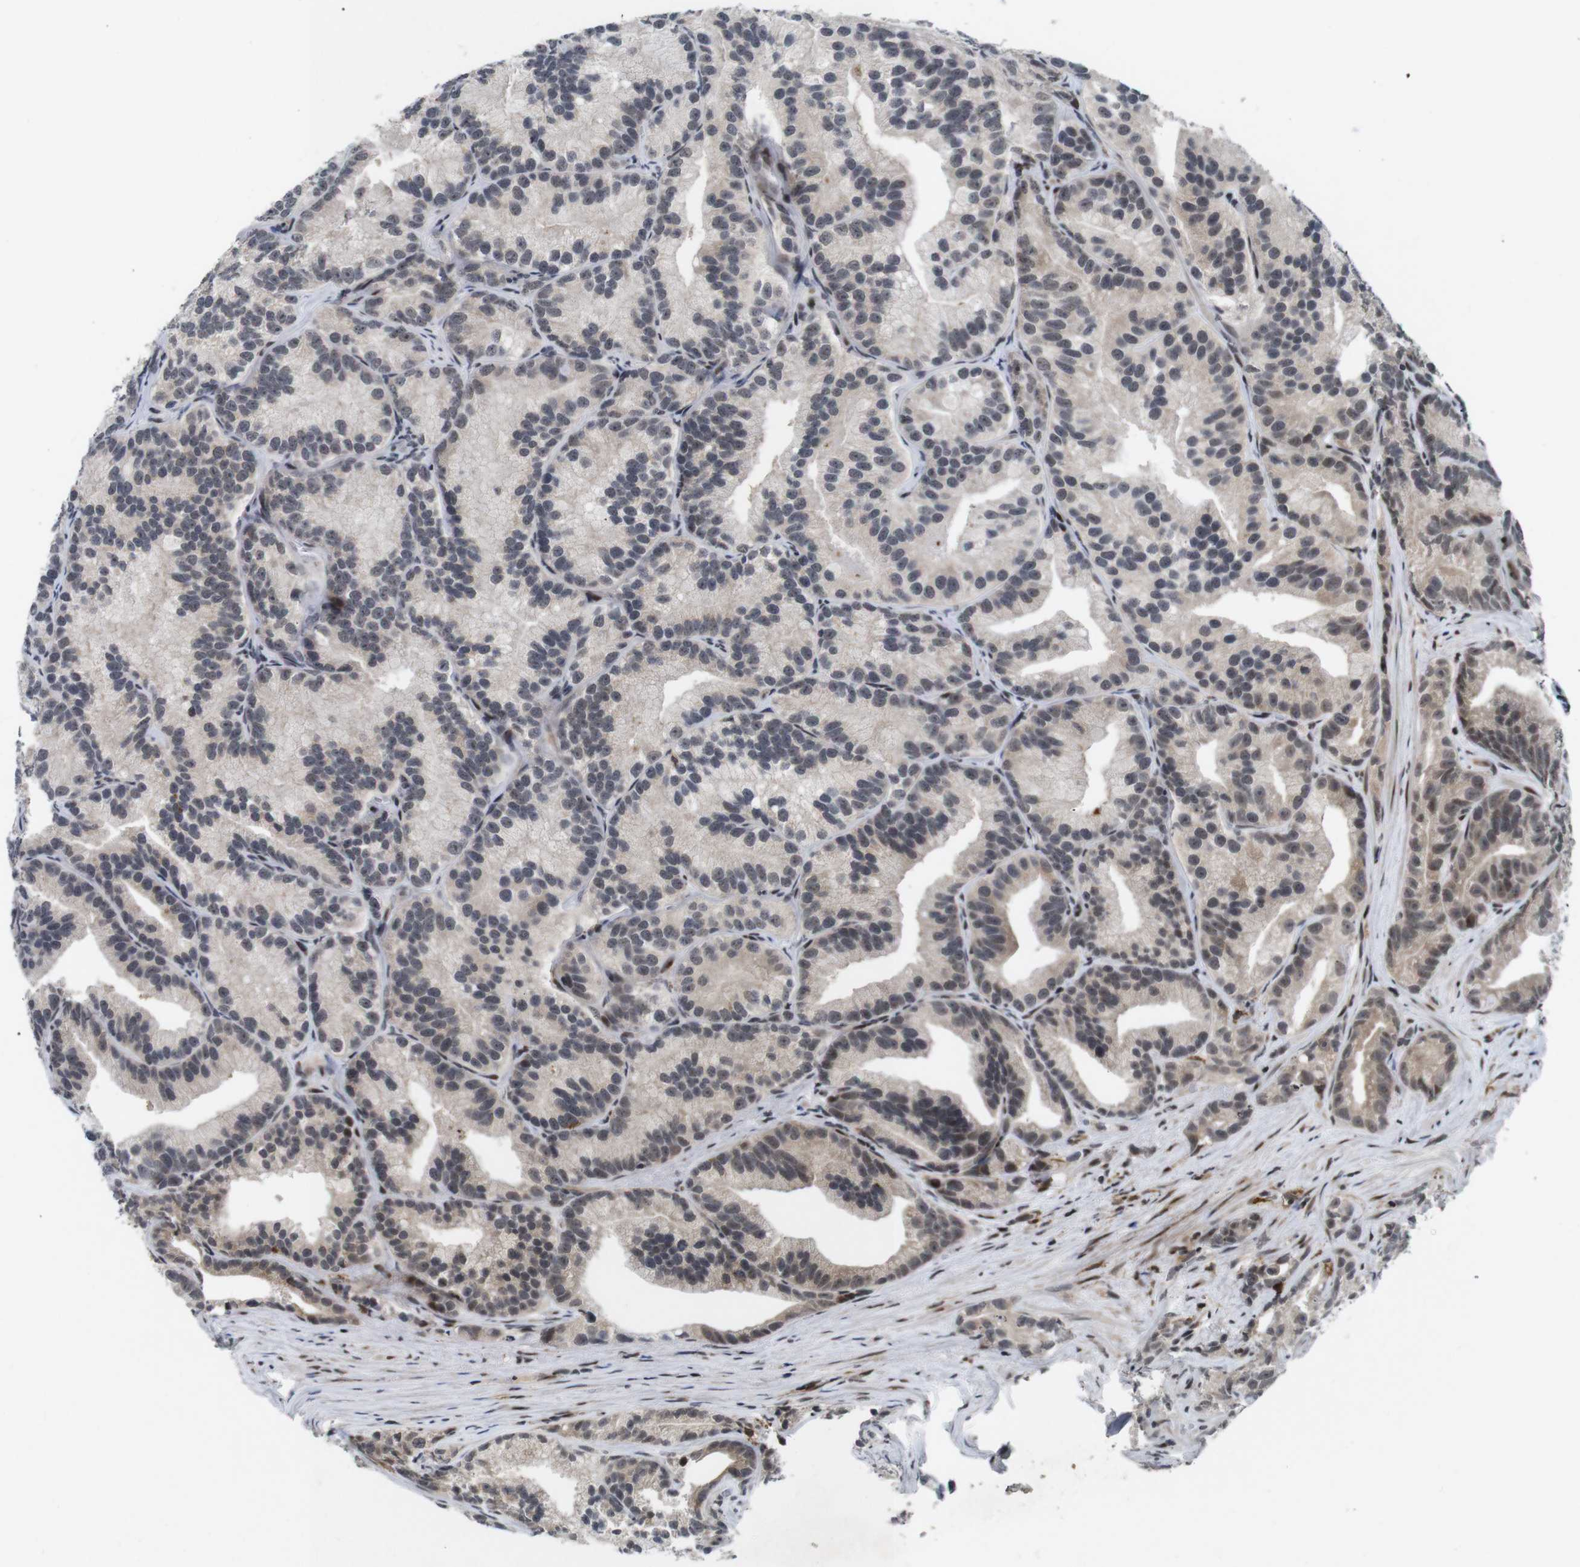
{"staining": {"intensity": "weak", "quantity": "25%-75%", "location": "cytoplasmic/membranous"}, "tissue": "prostate cancer", "cell_type": "Tumor cells", "image_type": "cancer", "snomed": [{"axis": "morphology", "description": "Adenocarcinoma, Low grade"}, {"axis": "topography", "description": "Prostate"}], "caption": "Weak cytoplasmic/membranous protein positivity is appreciated in about 25%-75% of tumor cells in prostate cancer.", "gene": "EIF4G1", "patient": {"sex": "male", "age": 89}}